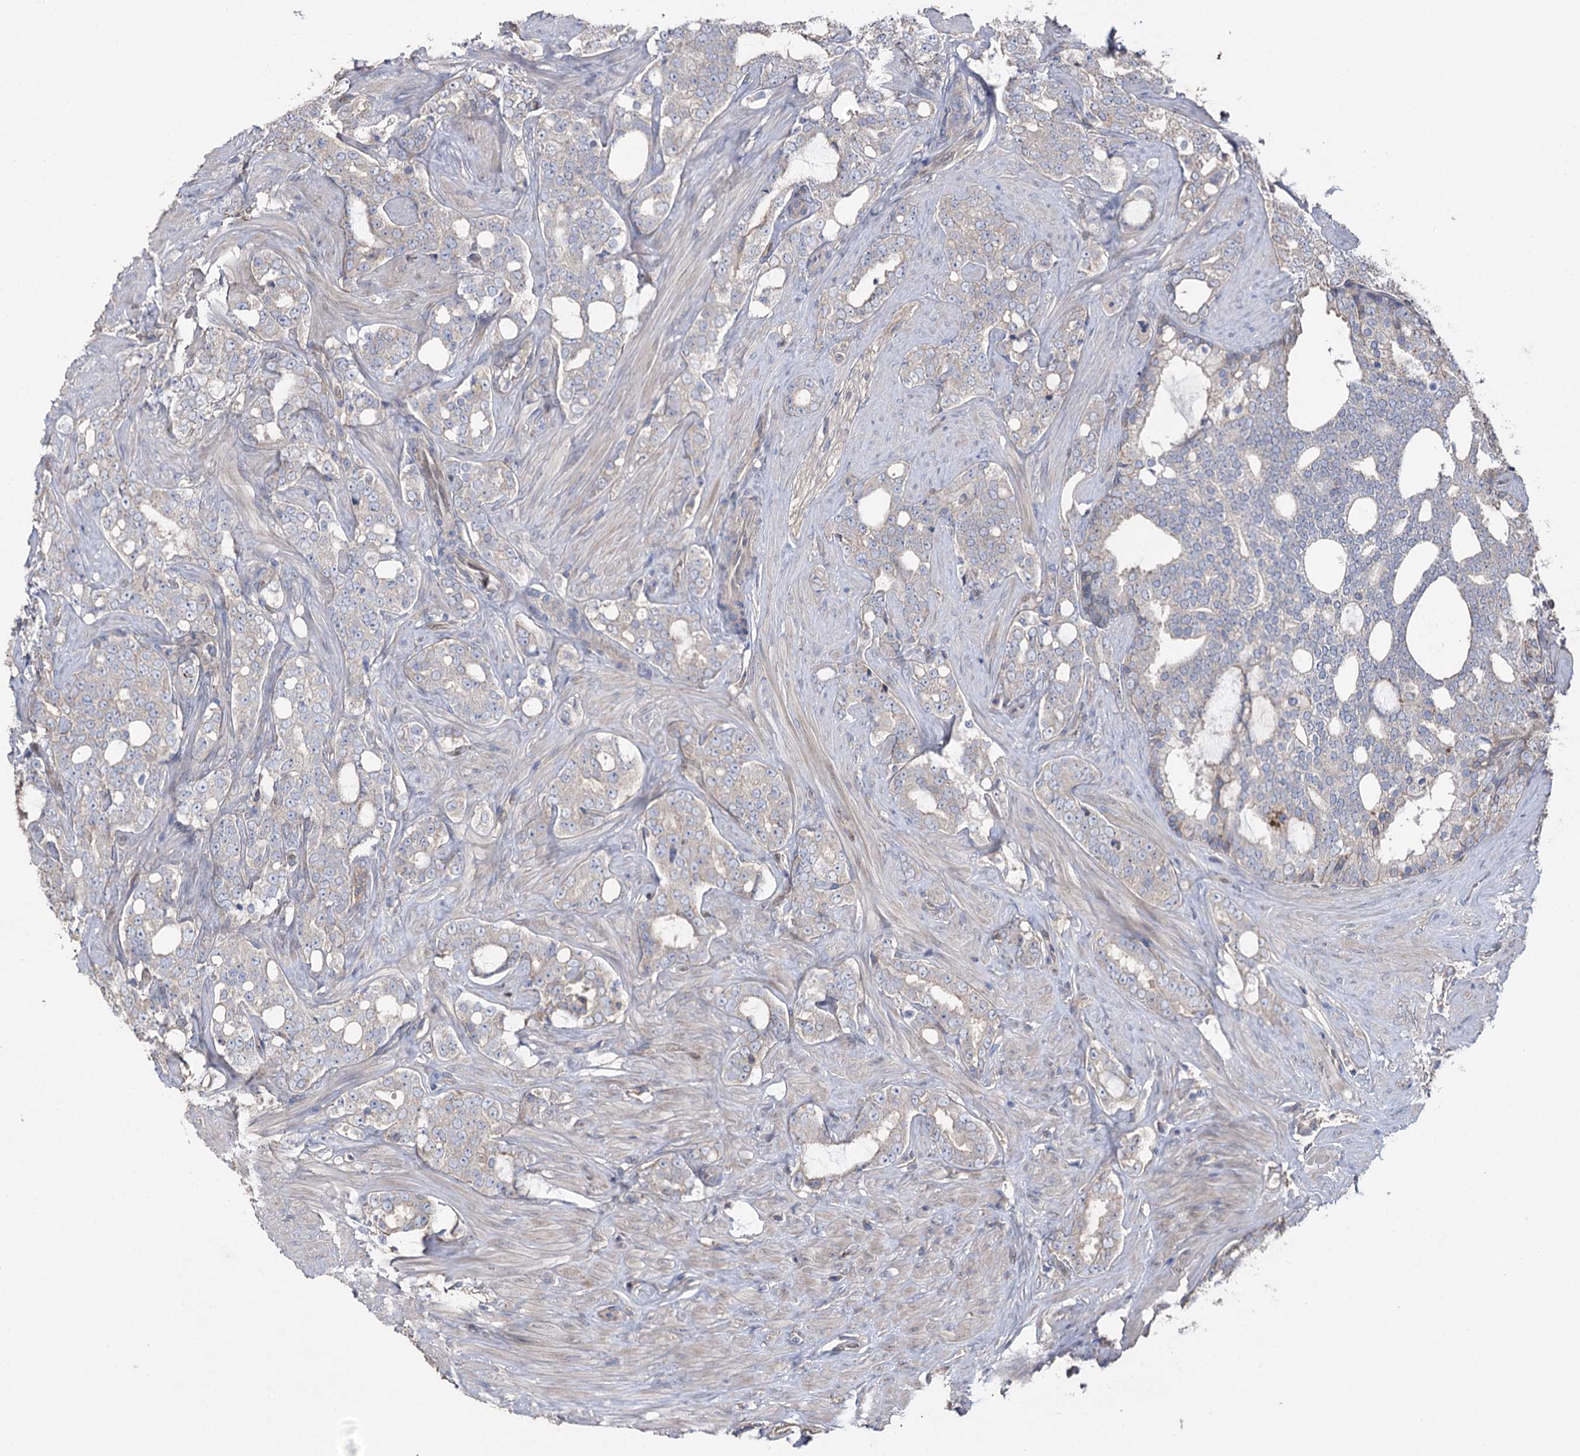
{"staining": {"intensity": "negative", "quantity": "none", "location": "none"}, "tissue": "prostate cancer", "cell_type": "Tumor cells", "image_type": "cancer", "snomed": [{"axis": "morphology", "description": "Adenocarcinoma, High grade"}, {"axis": "topography", "description": "Prostate"}], "caption": "Immunohistochemical staining of prostate cancer reveals no significant expression in tumor cells.", "gene": "FAM13B", "patient": {"sex": "male", "age": 64}}